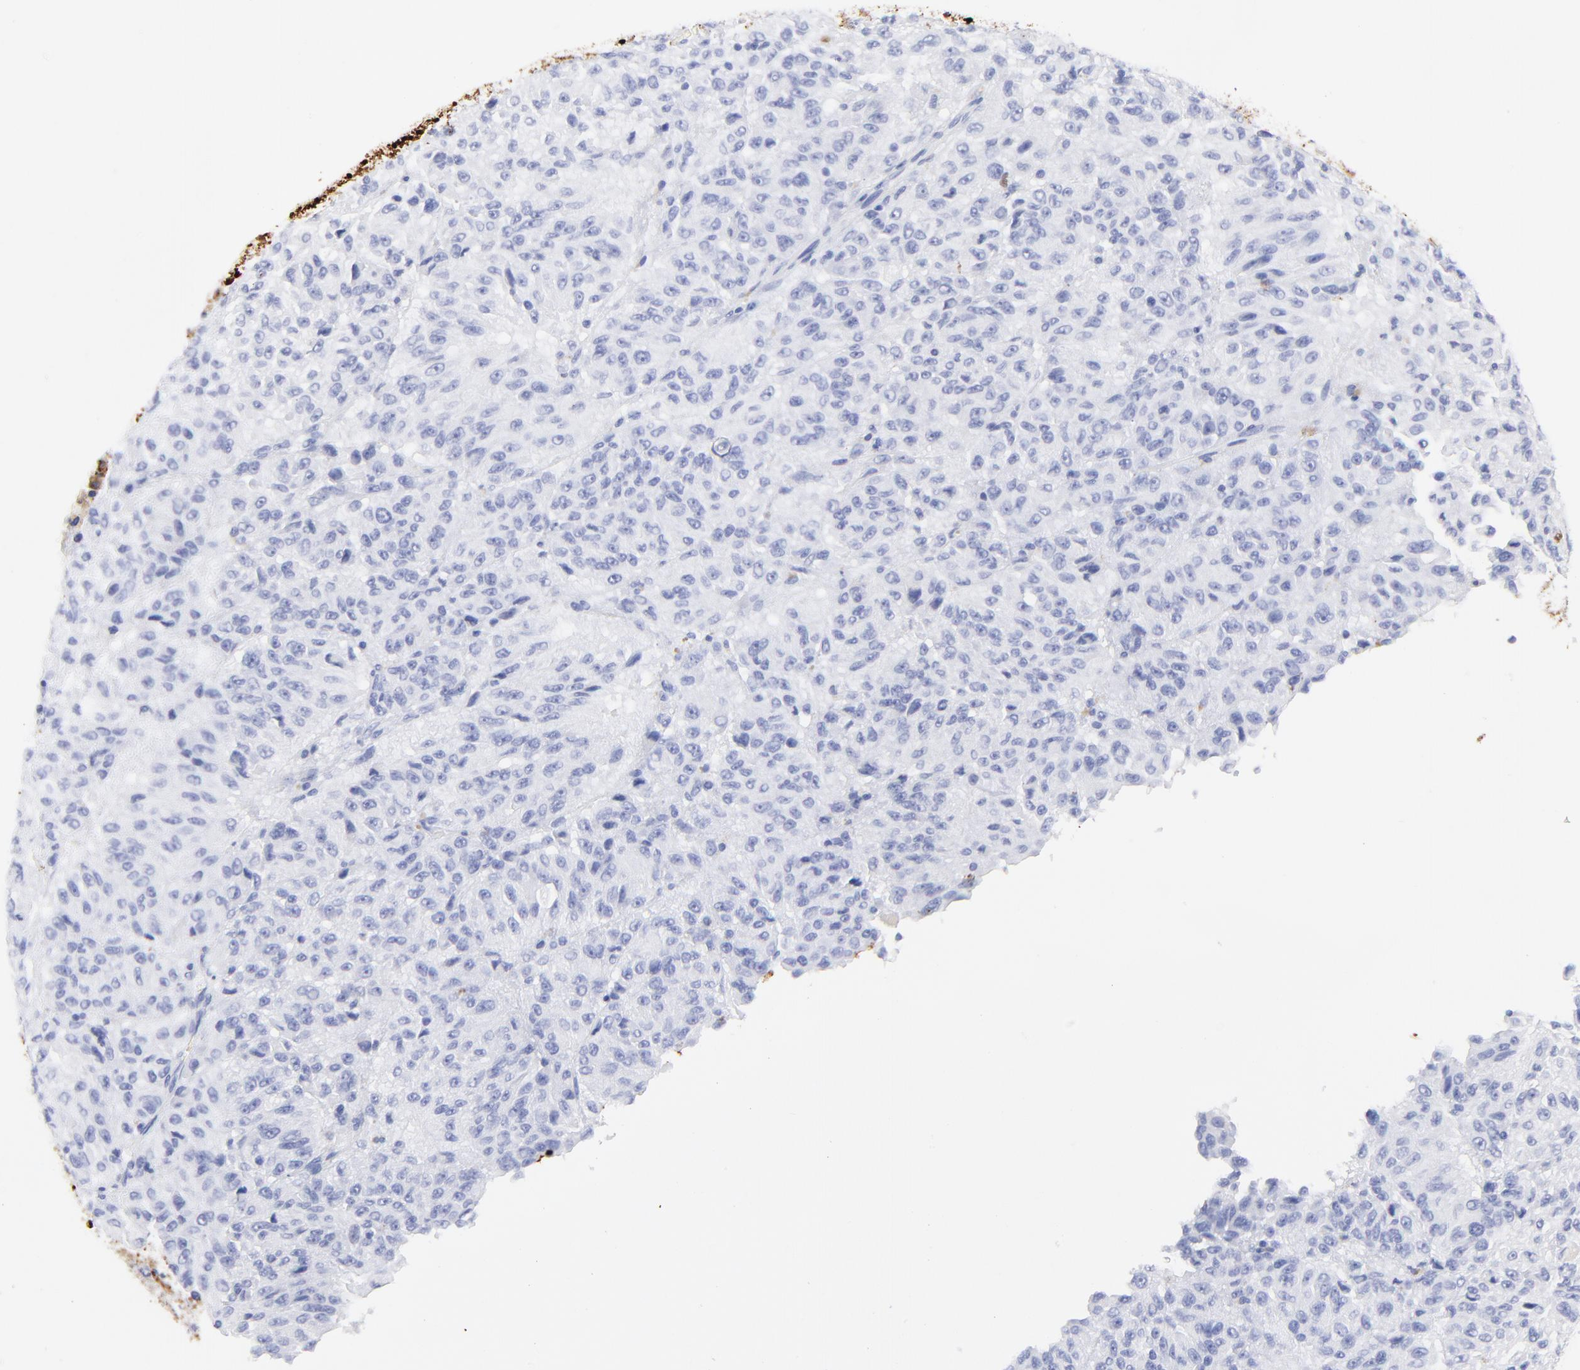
{"staining": {"intensity": "negative", "quantity": "none", "location": "none"}, "tissue": "melanoma", "cell_type": "Tumor cells", "image_type": "cancer", "snomed": [{"axis": "morphology", "description": "Malignant melanoma, Metastatic site"}, {"axis": "topography", "description": "Lung"}], "caption": "IHC micrograph of human malignant melanoma (metastatic site) stained for a protein (brown), which reveals no positivity in tumor cells.", "gene": "S100A12", "patient": {"sex": "male", "age": 64}}